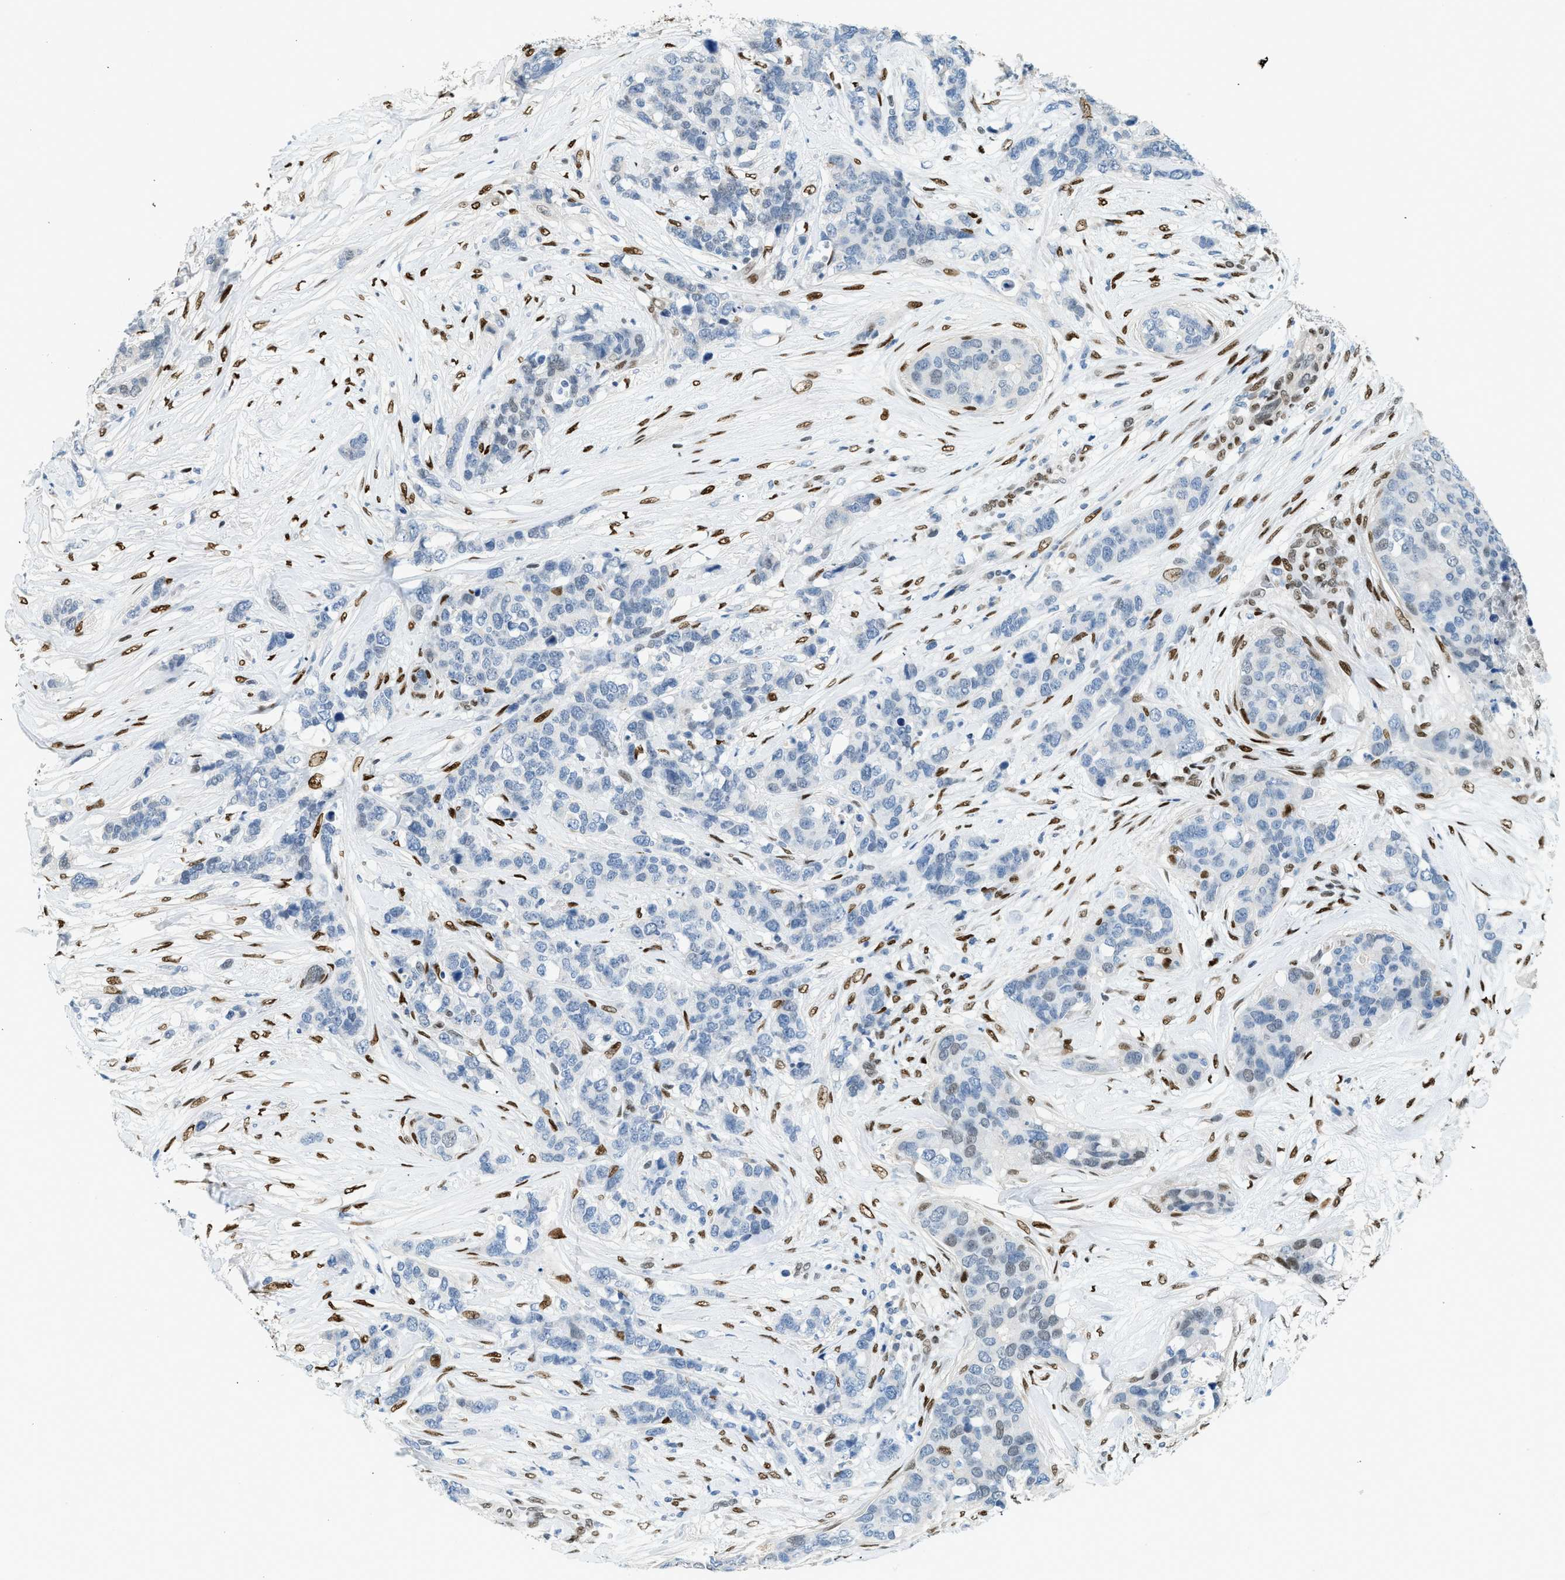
{"staining": {"intensity": "negative", "quantity": "none", "location": "none"}, "tissue": "breast cancer", "cell_type": "Tumor cells", "image_type": "cancer", "snomed": [{"axis": "morphology", "description": "Lobular carcinoma"}, {"axis": "topography", "description": "Breast"}], "caption": "This is a micrograph of IHC staining of breast cancer, which shows no positivity in tumor cells. Brightfield microscopy of IHC stained with DAB (3,3'-diaminobenzidine) (brown) and hematoxylin (blue), captured at high magnification.", "gene": "ZBTB20", "patient": {"sex": "female", "age": 59}}